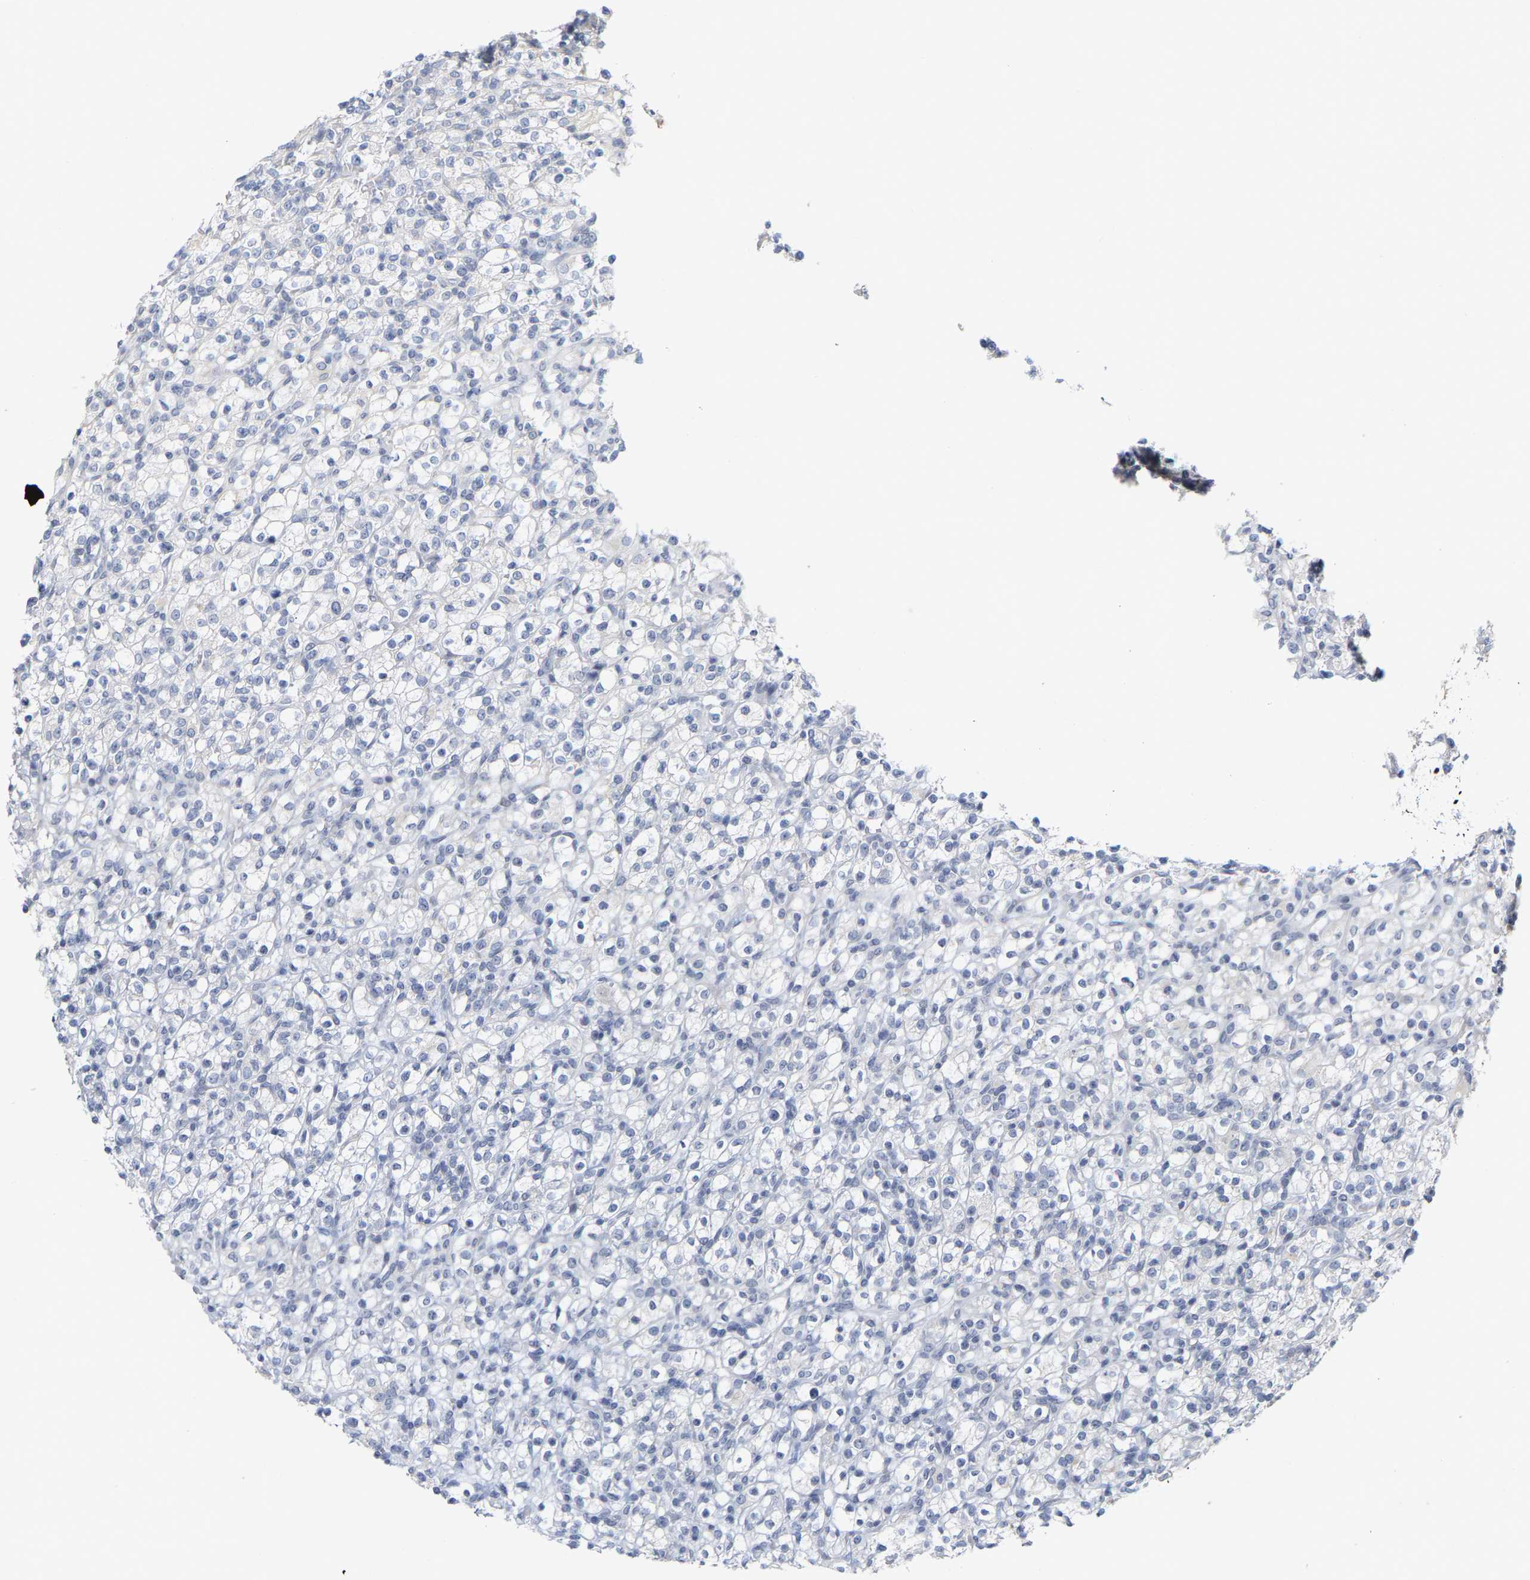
{"staining": {"intensity": "negative", "quantity": "none", "location": "none"}, "tissue": "renal cancer", "cell_type": "Tumor cells", "image_type": "cancer", "snomed": [{"axis": "morphology", "description": "Normal tissue, NOS"}, {"axis": "morphology", "description": "Adenocarcinoma, NOS"}, {"axis": "topography", "description": "Kidney"}], "caption": "An immunohistochemistry photomicrograph of renal cancer is shown. There is no staining in tumor cells of renal cancer.", "gene": "KRT76", "patient": {"sex": "female", "age": 72}}